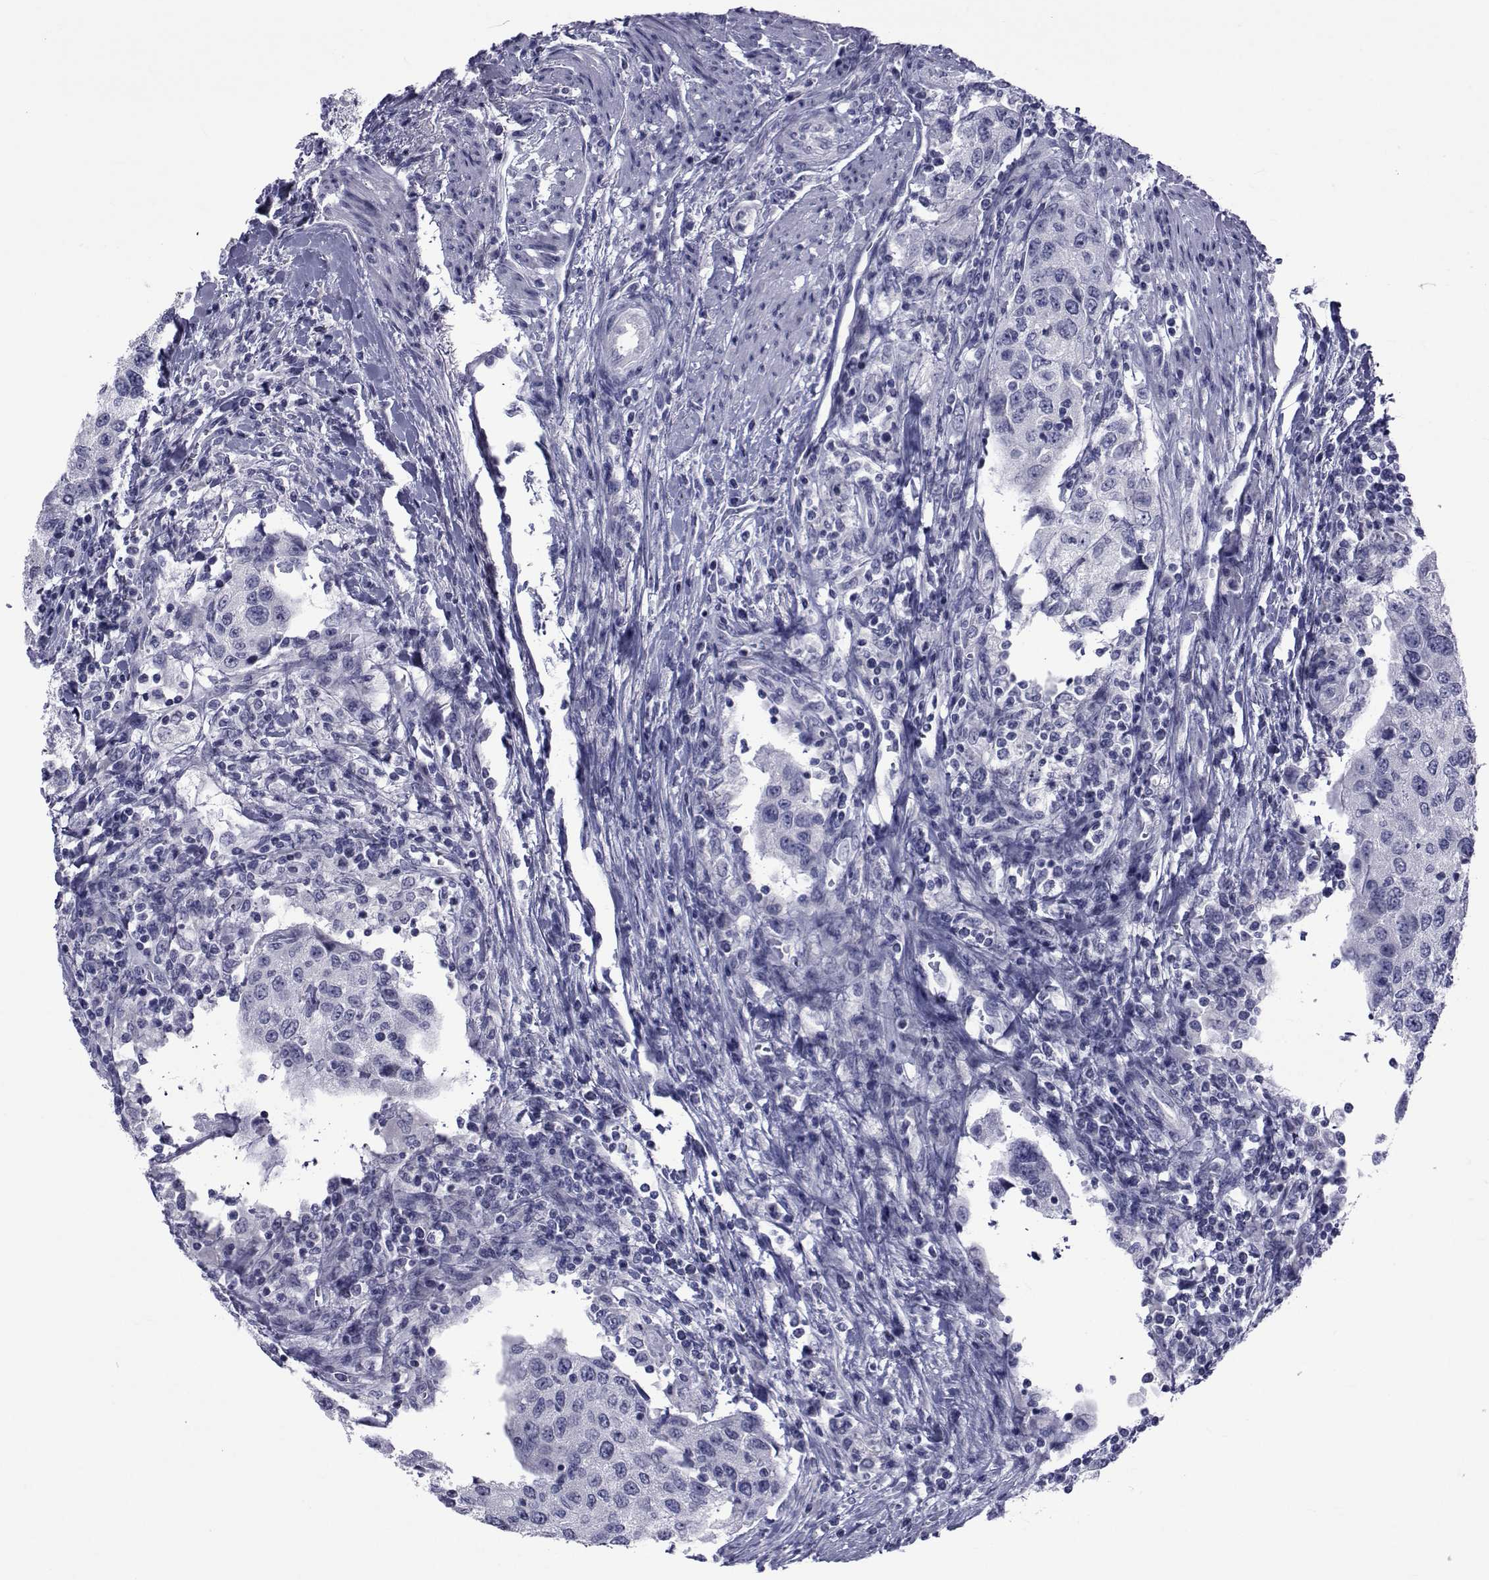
{"staining": {"intensity": "negative", "quantity": "none", "location": "none"}, "tissue": "urothelial cancer", "cell_type": "Tumor cells", "image_type": "cancer", "snomed": [{"axis": "morphology", "description": "Urothelial carcinoma, High grade"}, {"axis": "topography", "description": "Urinary bladder"}], "caption": "Immunohistochemical staining of human high-grade urothelial carcinoma exhibits no significant staining in tumor cells. The staining was performed using DAB (3,3'-diaminobenzidine) to visualize the protein expression in brown, while the nuclei were stained in blue with hematoxylin (Magnification: 20x).", "gene": "GKAP1", "patient": {"sex": "female", "age": 78}}